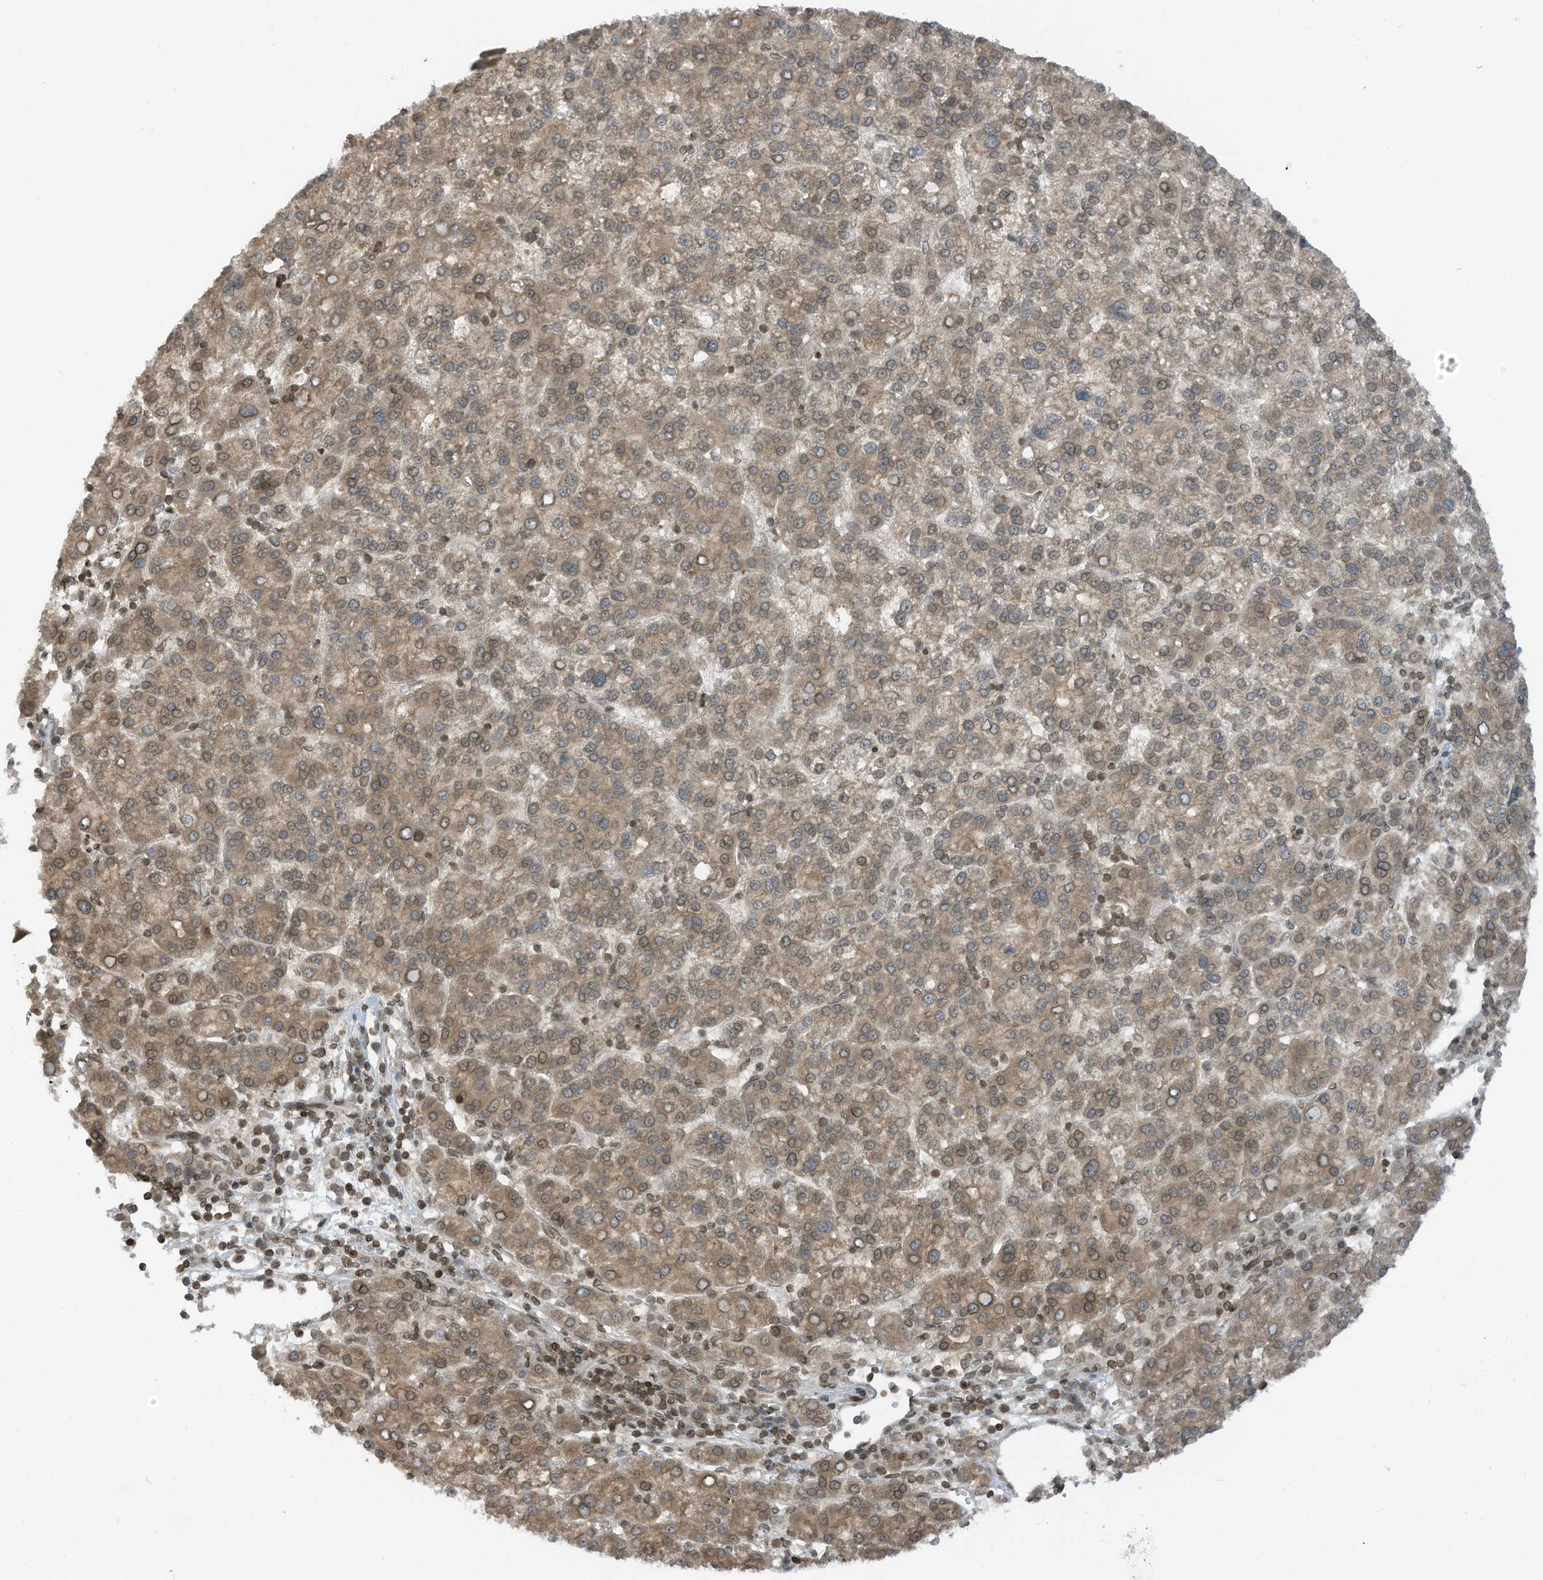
{"staining": {"intensity": "weak", "quantity": ">75%", "location": "cytoplasmic/membranous,nuclear"}, "tissue": "liver cancer", "cell_type": "Tumor cells", "image_type": "cancer", "snomed": [{"axis": "morphology", "description": "Carcinoma, Hepatocellular, NOS"}, {"axis": "topography", "description": "Liver"}], "caption": "Hepatocellular carcinoma (liver) stained with a brown dye reveals weak cytoplasmic/membranous and nuclear positive positivity in approximately >75% of tumor cells.", "gene": "RABL3", "patient": {"sex": "female", "age": 58}}